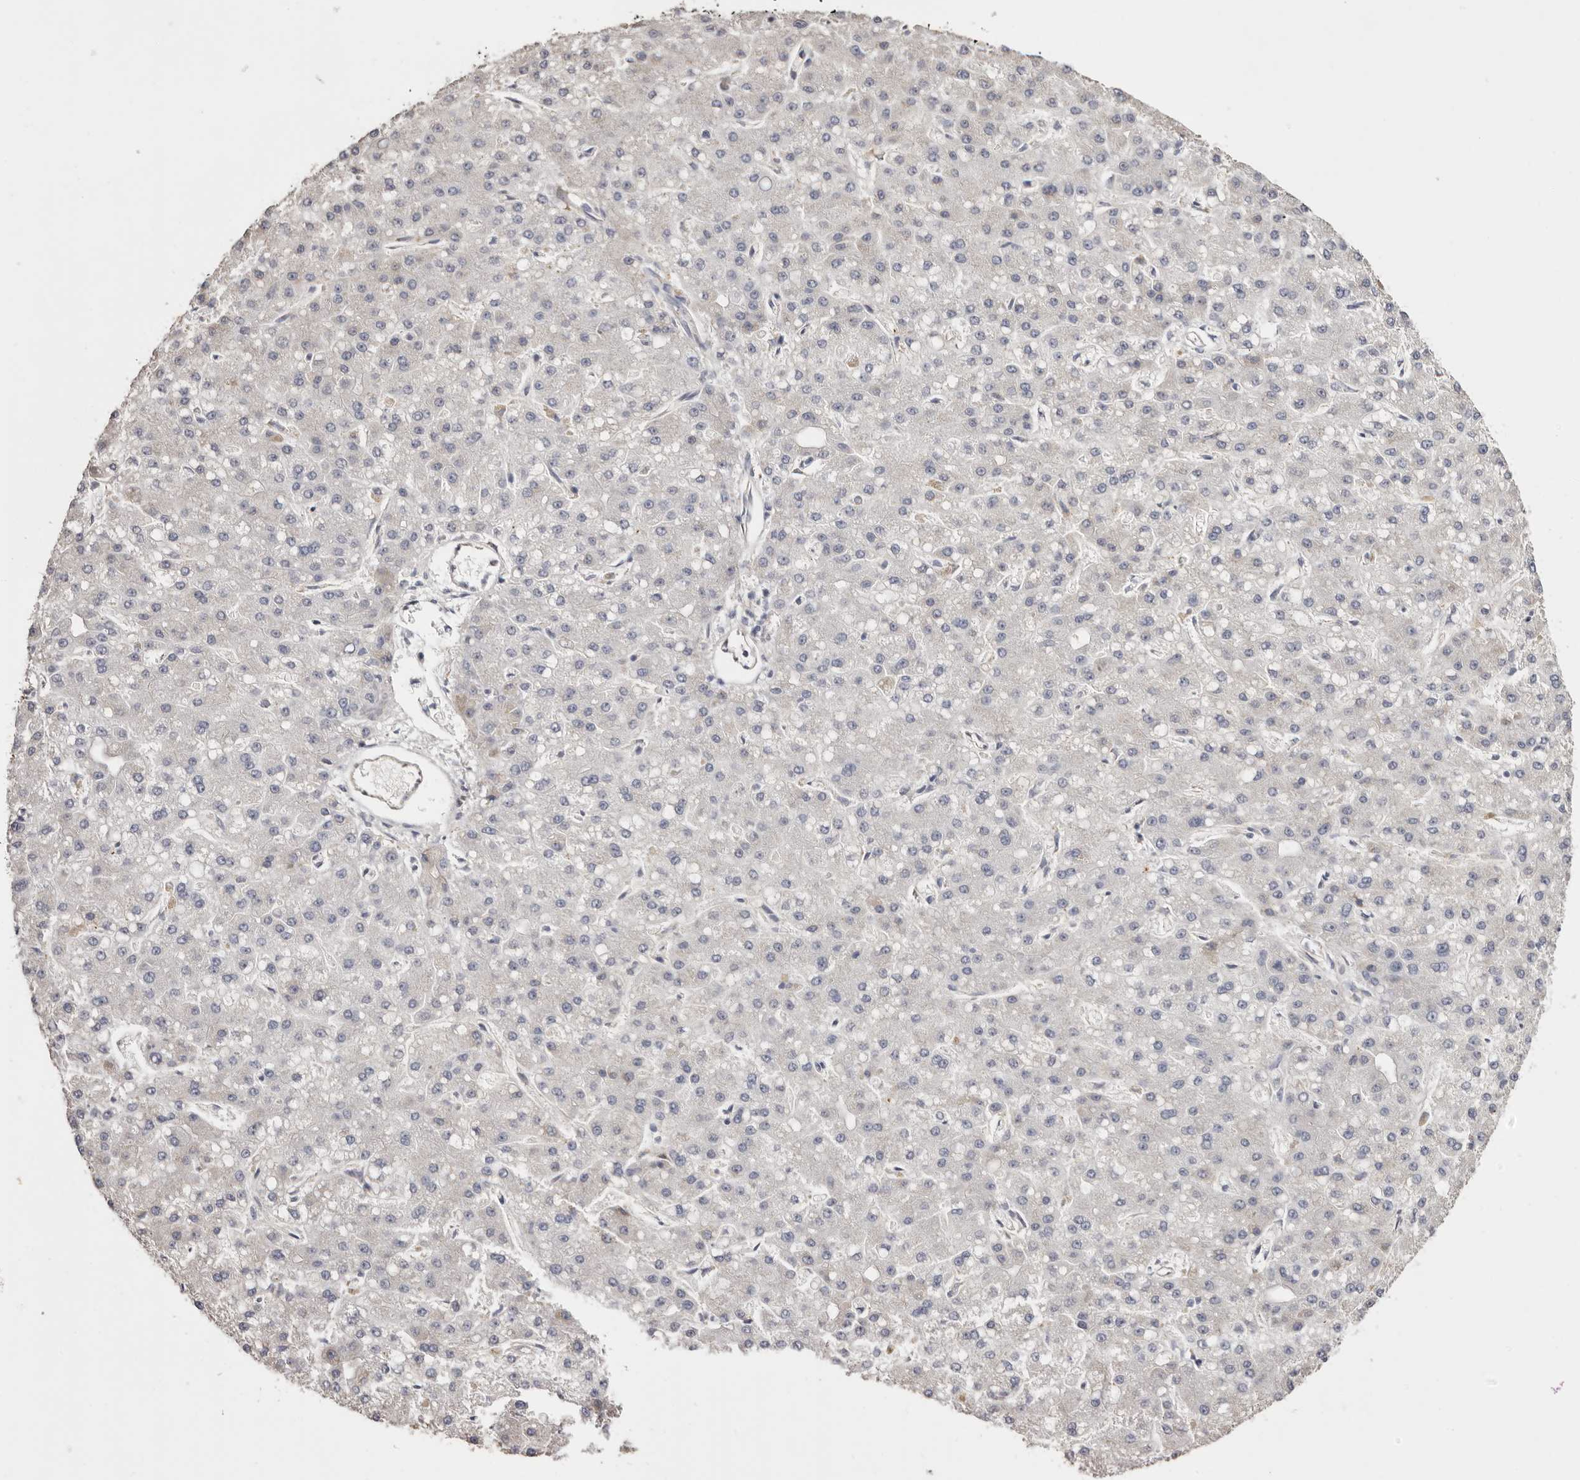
{"staining": {"intensity": "negative", "quantity": "none", "location": "none"}, "tissue": "liver cancer", "cell_type": "Tumor cells", "image_type": "cancer", "snomed": [{"axis": "morphology", "description": "Carcinoma, Hepatocellular, NOS"}, {"axis": "topography", "description": "Liver"}], "caption": "DAB (3,3'-diaminobenzidine) immunohistochemical staining of human hepatocellular carcinoma (liver) demonstrates no significant staining in tumor cells.", "gene": "PIGX", "patient": {"sex": "male", "age": 67}}